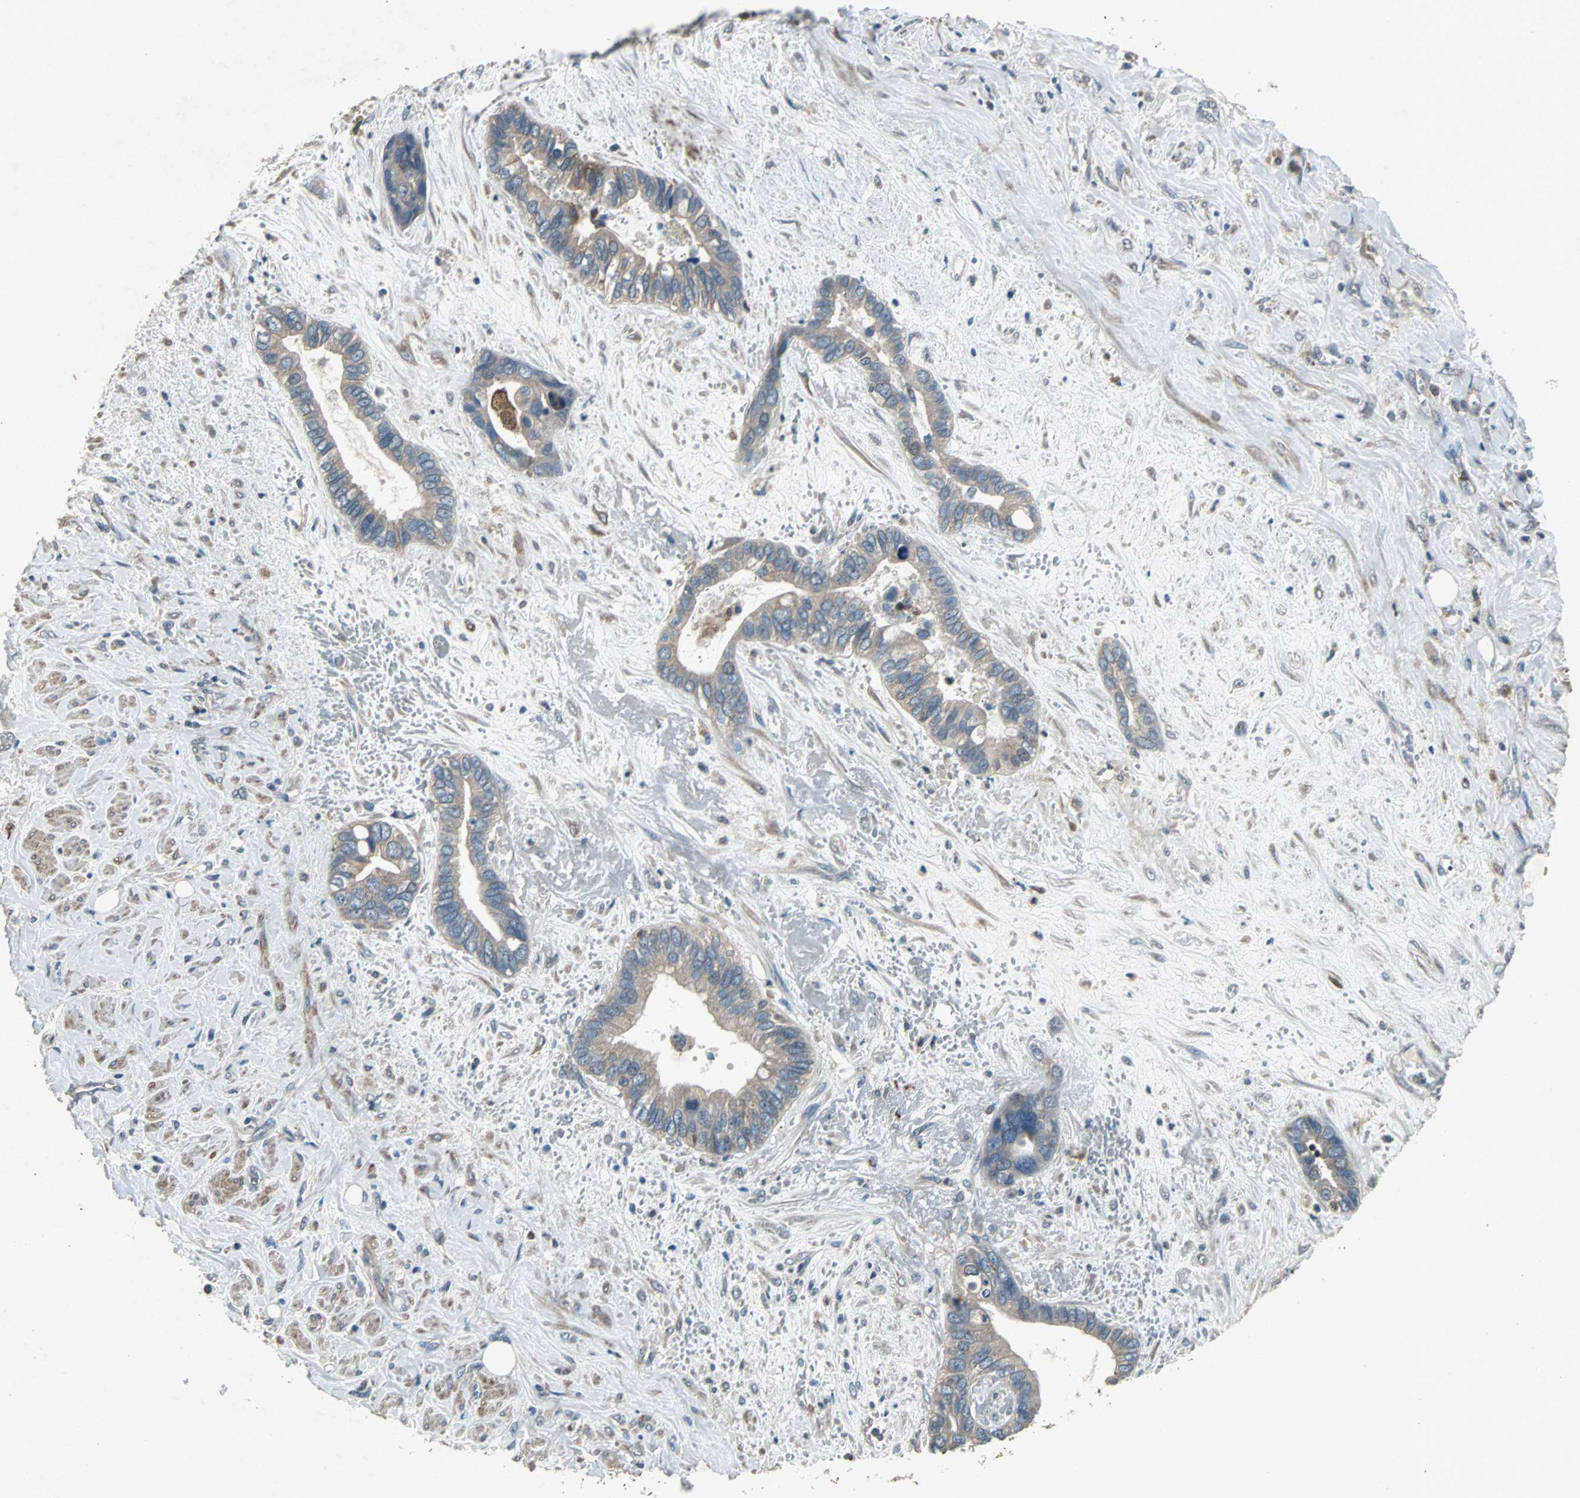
{"staining": {"intensity": "weak", "quantity": ">75%", "location": "cytoplasmic/membranous"}, "tissue": "liver cancer", "cell_type": "Tumor cells", "image_type": "cancer", "snomed": [{"axis": "morphology", "description": "Cholangiocarcinoma"}, {"axis": "topography", "description": "Liver"}], "caption": "Weak cytoplasmic/membranous staining for a protein is present in about >75% of tumor cells of liver cancer using IHC.", "gene": "SOS1", "patient": {"sex": "female", "age": 65}}